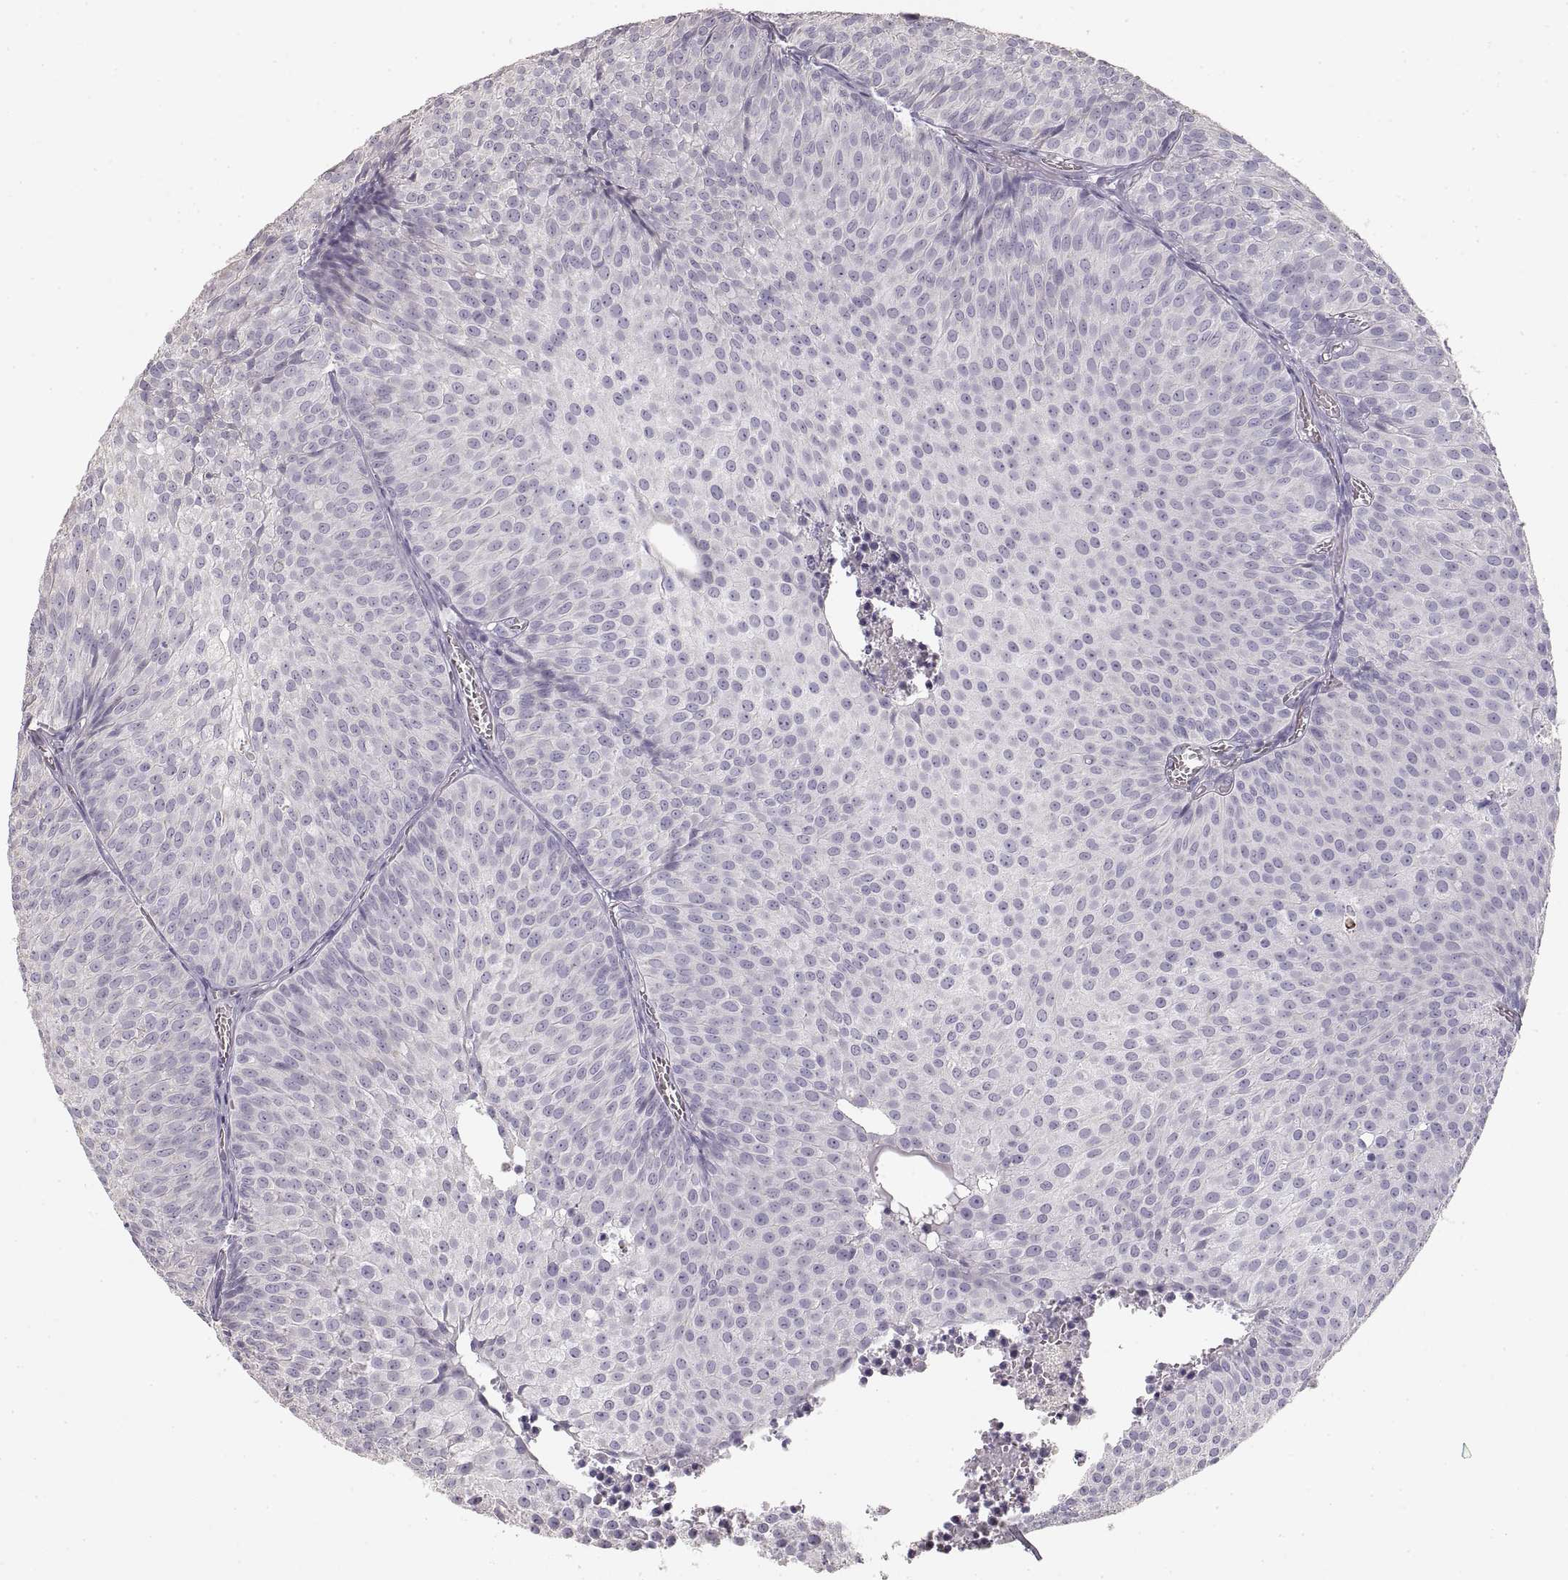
{"staining": {"intensity": "negative", "quantity": "none", "location": "none"}, "tissue": "urothelial cancer", "cell_type": "Tumor cells", "image_type": "cancer", "snomed": [{"axis": "morphology", "description": "Urothelial carcinoma, Low grade"}, {"axis": "topography", "description": "Urinary bladder"}], "caption": "A high-resolution image shows IHC staining of urothelial carcinoma (low-grade), which shows no significant staining in tumor cells.", "gene": "ZP3", "patient": {"sex": "male", "age": 63}}